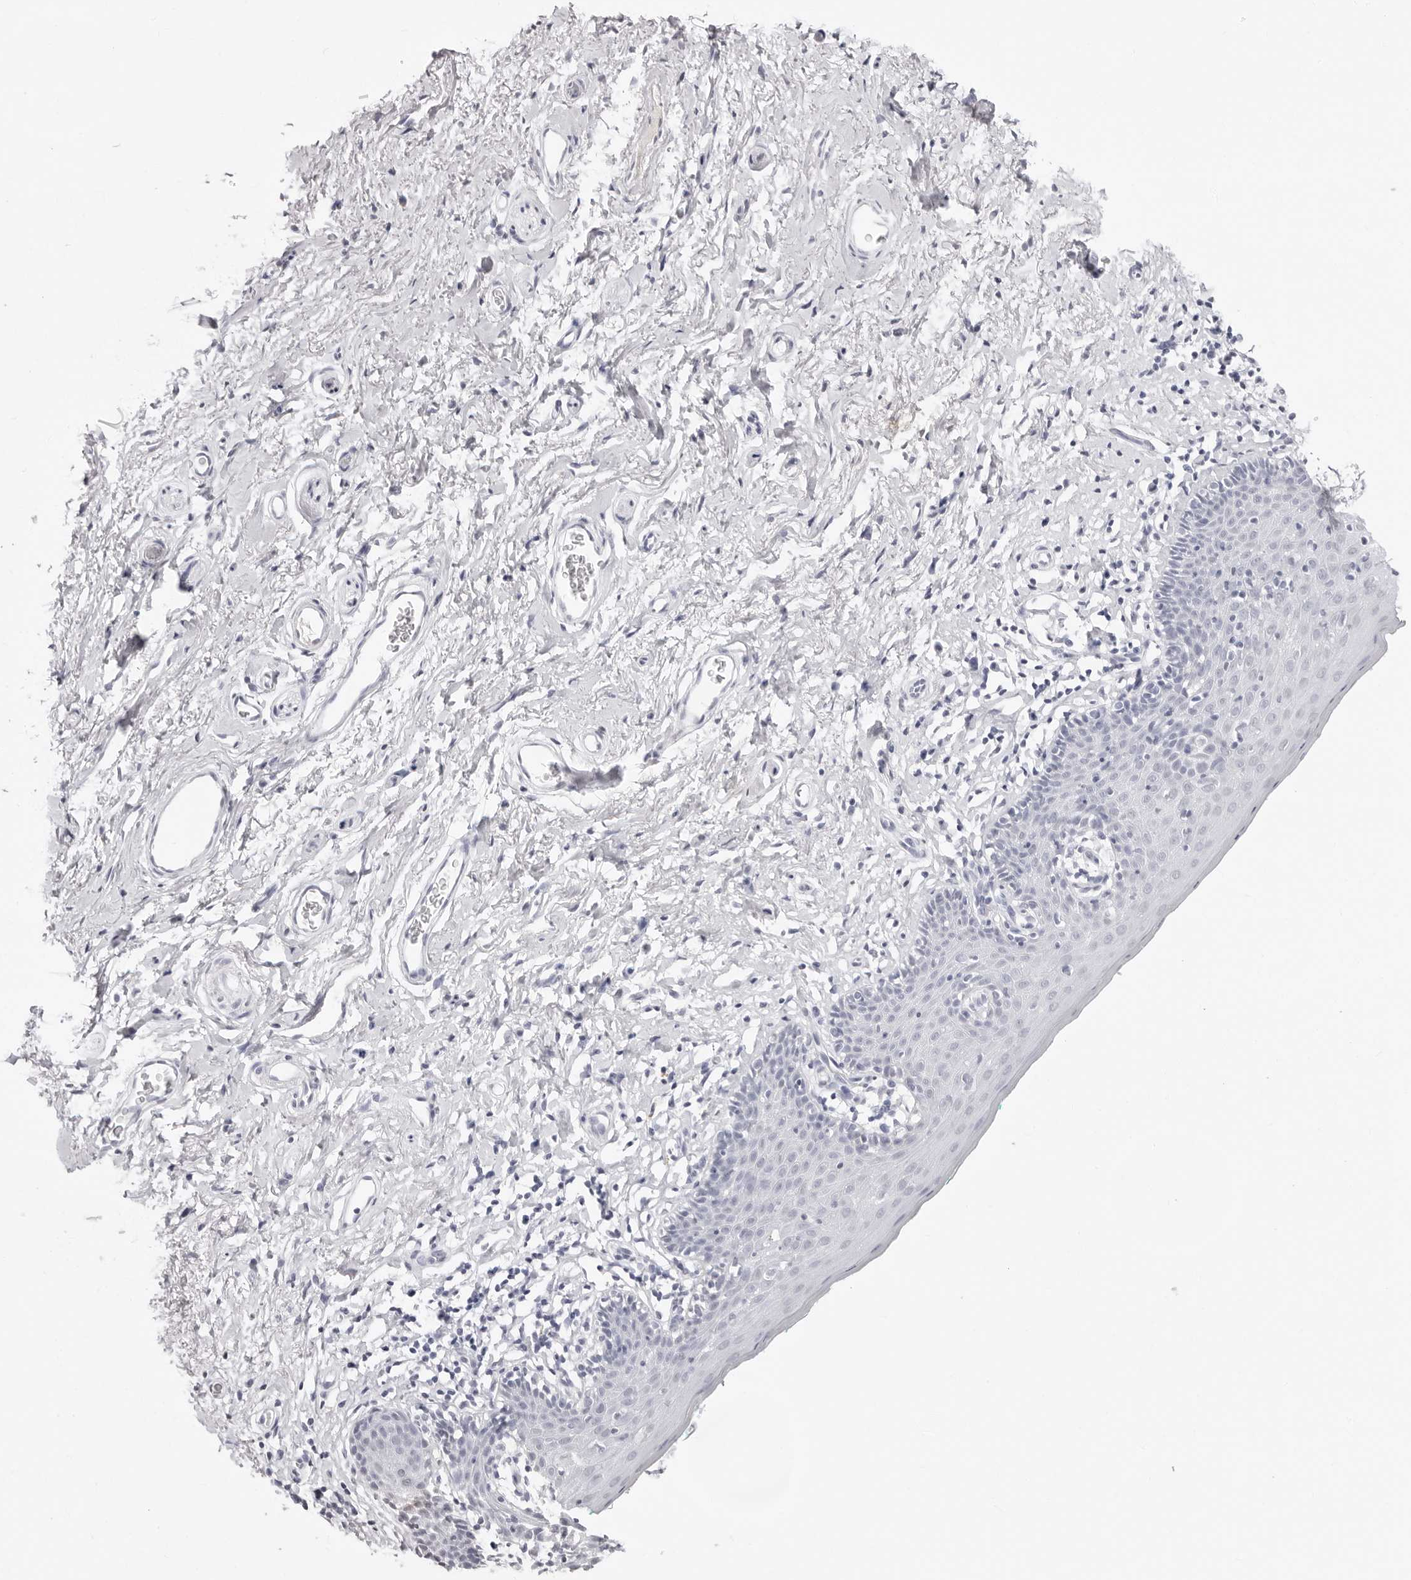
{"staining": {"intensity": "negative", "quantity": "none", "location": "none"}, "tissue": "skin", "cell_type": "Epidermal cells", "image_type": "normal", "snomed": [{"axis": "morphology", "description": "Normal tissue, NOS"}, {"axis": "topography", "description": "Vulva"}], "caption": "Immunohistochemical staining of normal human skin reveals no significant staining in epidermal cells. (Brightfield microscopy of DAB IHC at high magnification).", "gene": "CST5", "patient": {"sex": "female", "age": 66}}